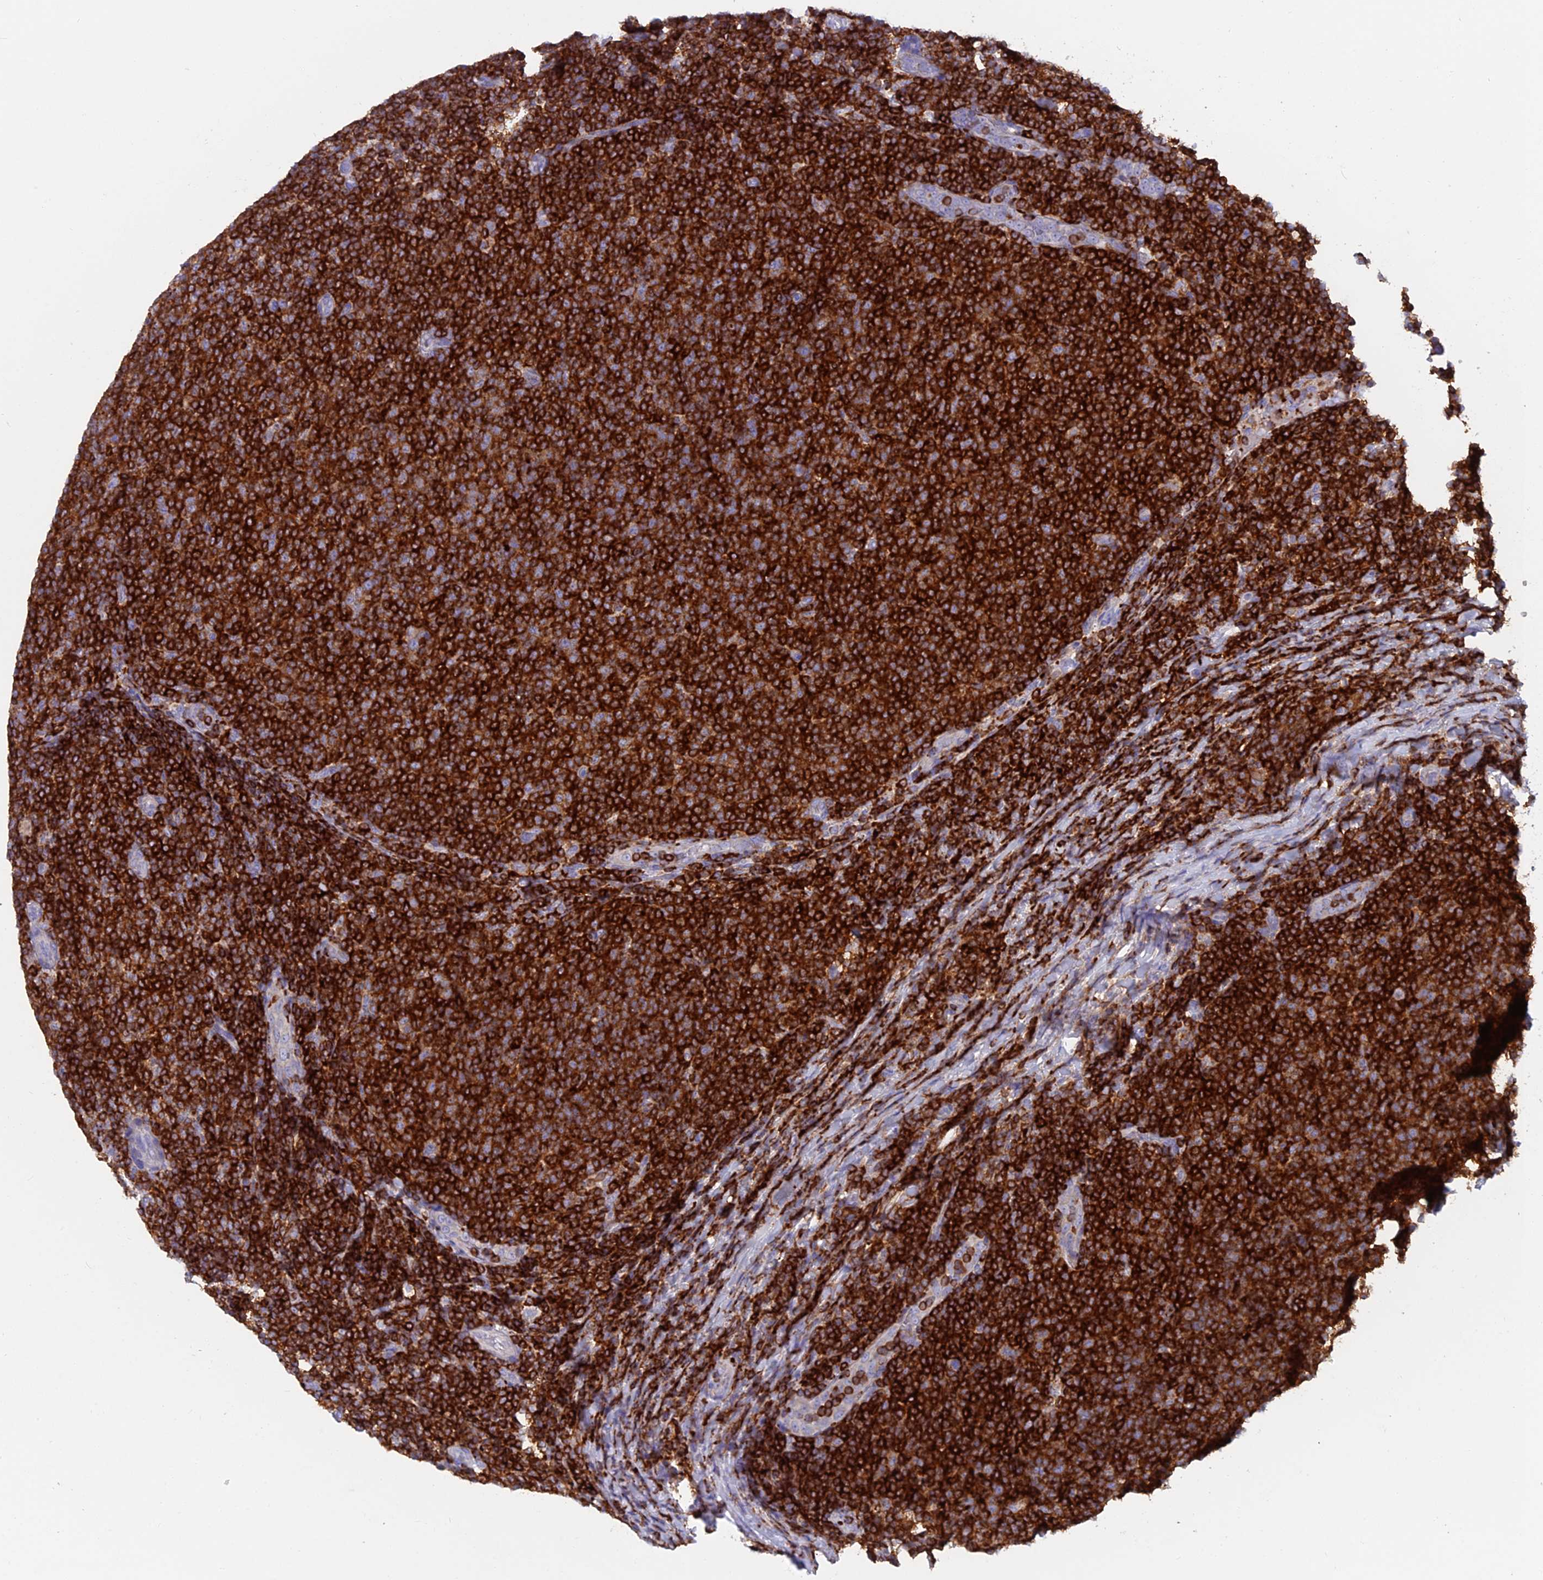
{"staining": {"intensity": "strong", "quantity": ">75%", "location": "cytoplasmic/membranous"}, "tissue": "lymphoma", "cell_type": "Tumor cells", "image_type": "cancer", "snomed": [{"axis": "morphology", "description": "Malignant lymphoma, non-Hodgkin's type, Low grade"}, {"axis": "topography", "description": "Lymph node"}], "caption": "Malignant lymphoma, non-Hodgkin's type (low-grade) stained for a protein displays strong cytoplasmic/membranous positivity in tumor cells. The protein is stained brown, and the nuclei are stained in blue (DAB (3,3'-diaminobenzidine) IHC with brightfield microscopy, high magnification).", "gene": "ABI3BP", "patient": {"sex": "male", "age": 66}}